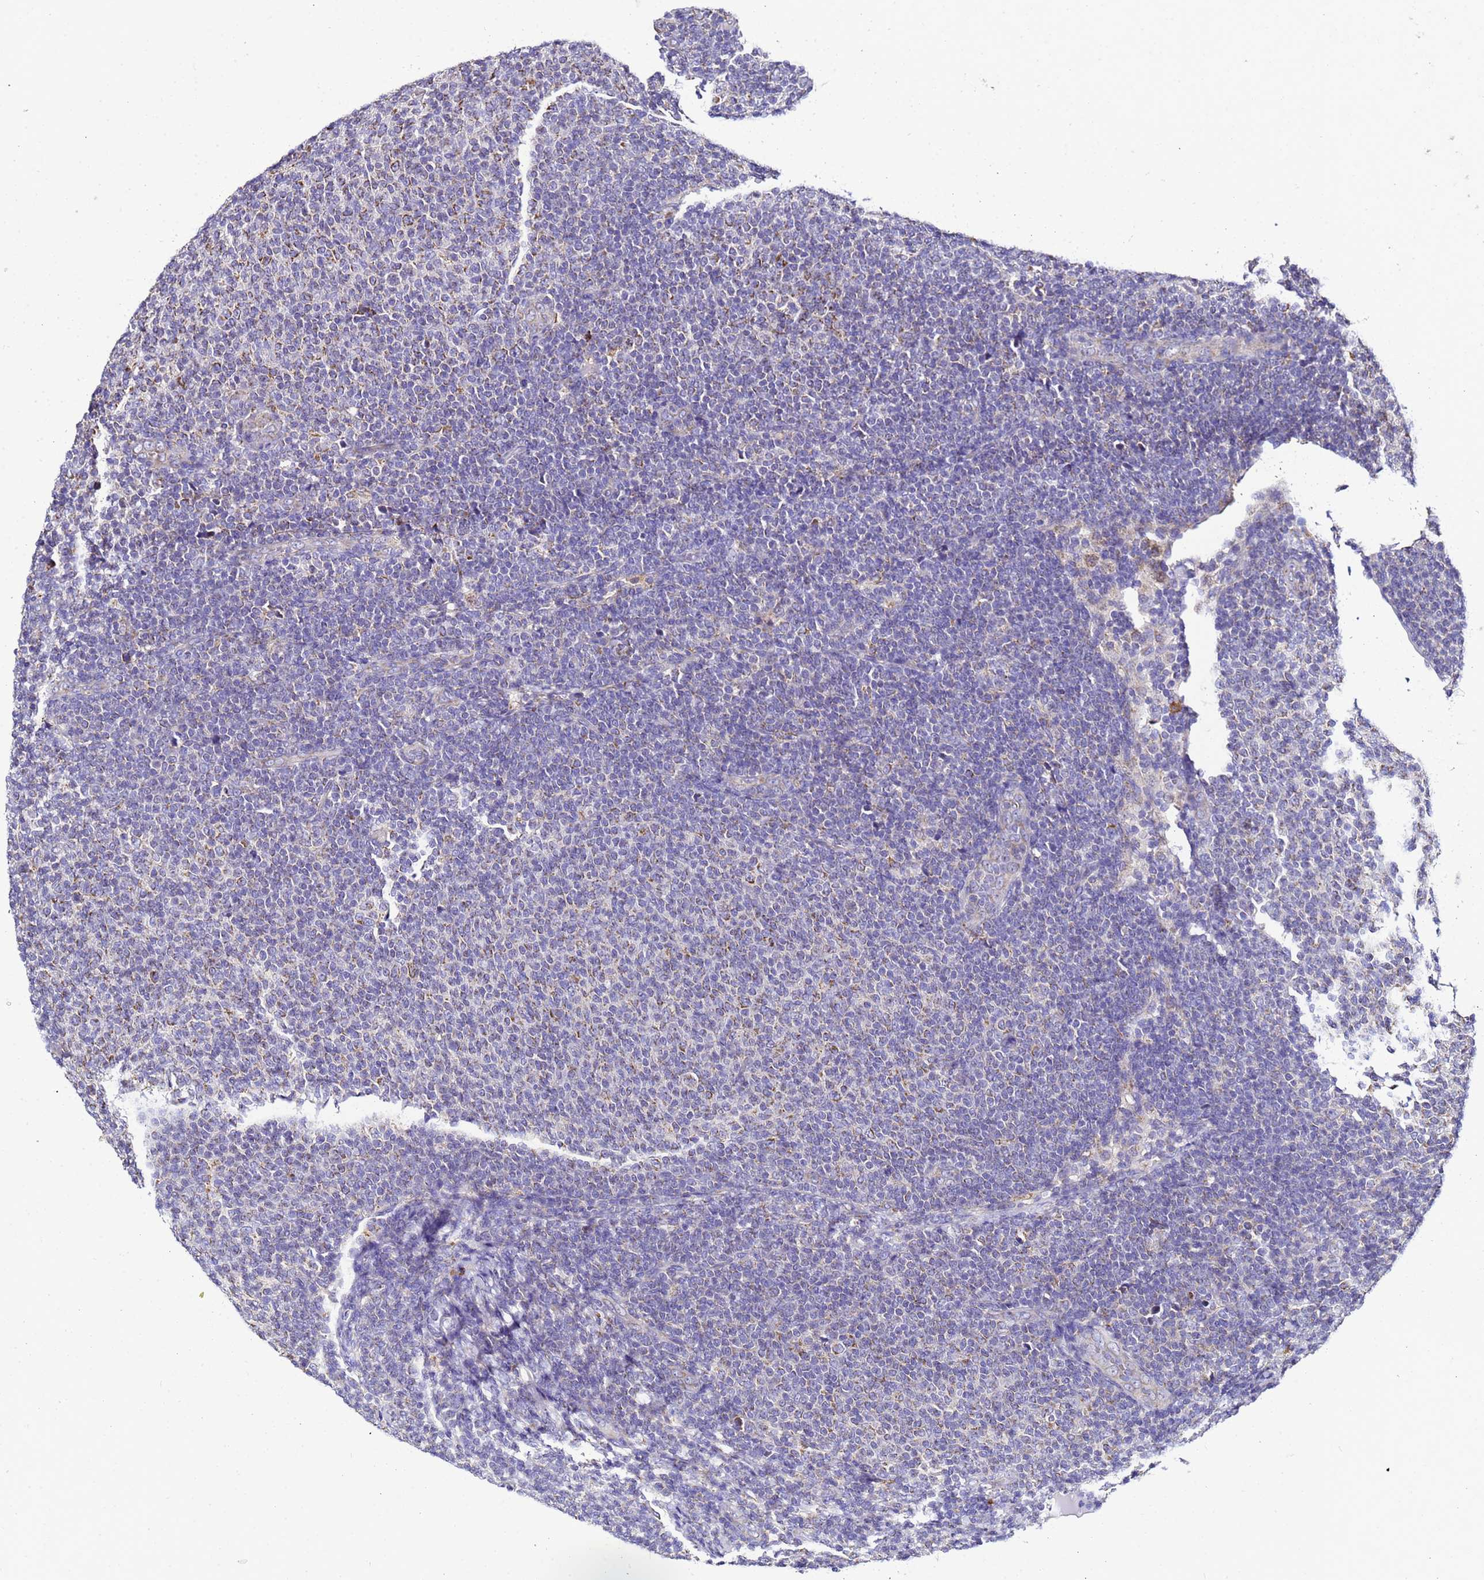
{"staining": {"intensity": "moderate", "quantity": "<25%", "location": "cytoplasmic/membranous"}, "tissue": "lymphoma", "cell_type": "Tumor cells", "image_type": "cancer", "snomed": [{"axis": "morphology", "description": "Malignant lymphoma, non-Hodgkin's type, Low grade"}, {"axis": "topography", "description": "Lymph node"}], "caption": "Malignant lymphoma, non-Hodgkin's type (low-grade) was stained to show a protein in brown. There is low levels of moderate cytoplasmic/membranous expression in about <25% of tumor cells.", "gene": "HIGD2A", "patient": {"sex": "male", "age": 66}}